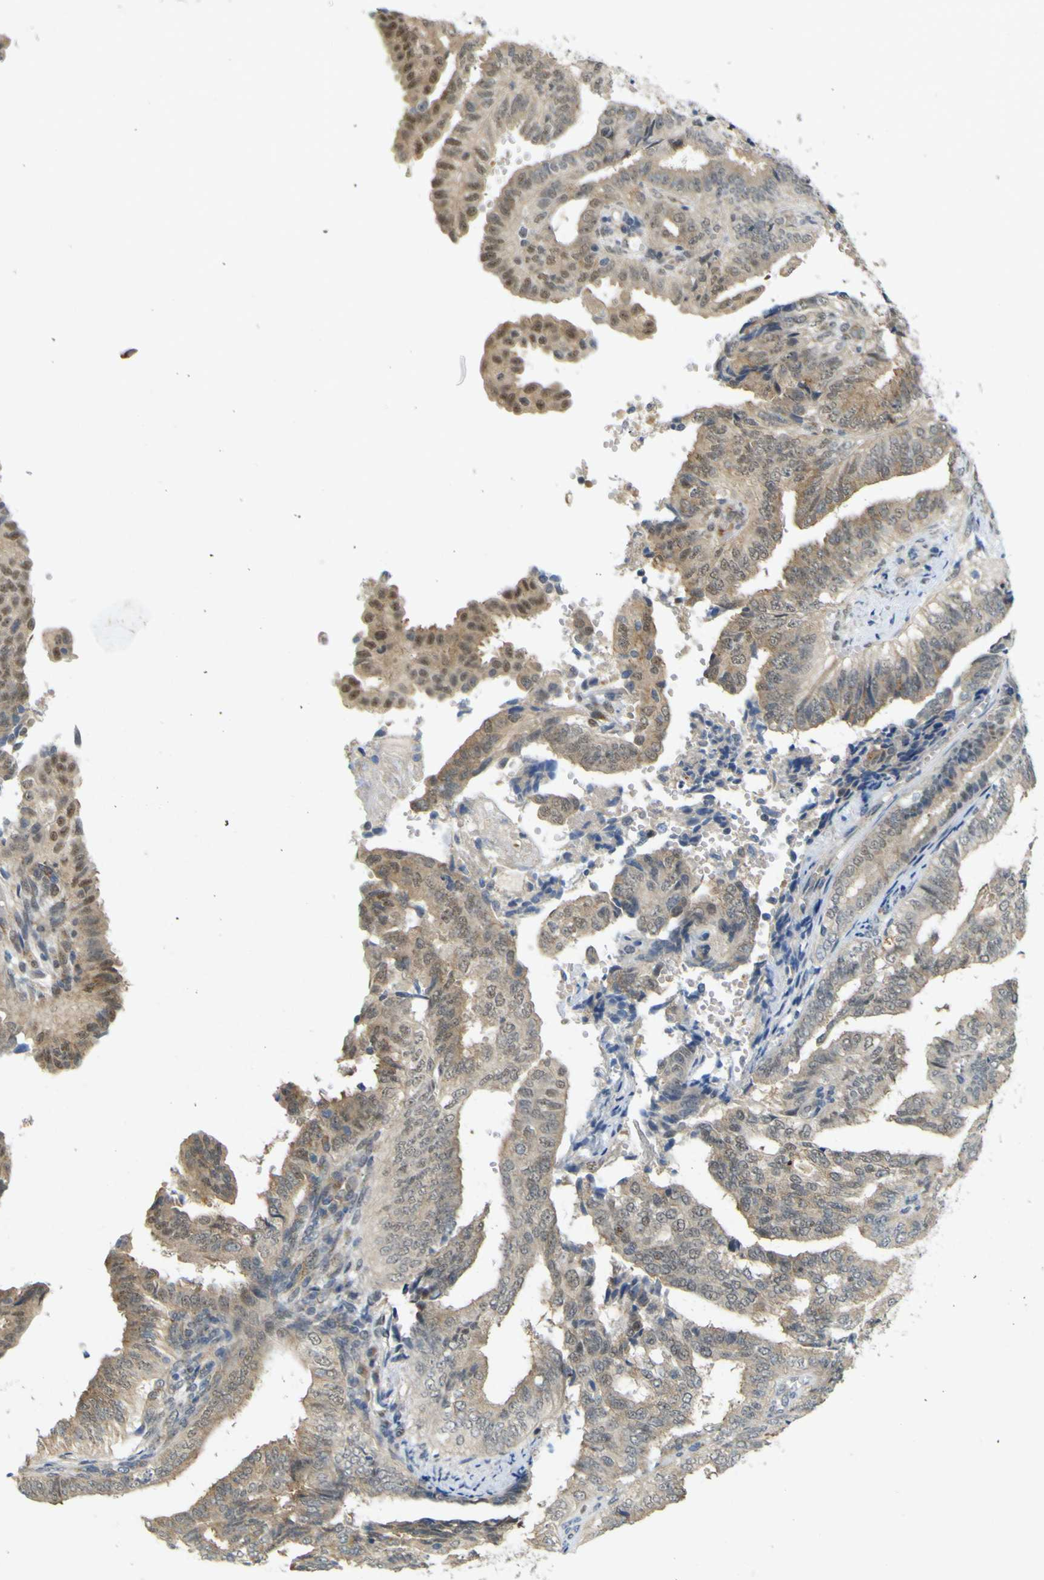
{"staining": {"intensity": "moderate", "quantity": "25%-75%", "location": "cytoplasmic/membranous"}, "tissue": "endometrial cancer", "cell_type": "Tumor cells", "image_type": "cancer", "snomed": [{"axis": "morphology", "description": "Adenocarcinoma, NOS"}, {"axis": "topography", "description": "Endometrium"}], "caption": "High-magnification brightfield microscopy of endometrial adenocarcinoma stained with DAB (brown) and counterstained with hematoxylin (blue). tumor cells exhibit moderate cytoplasmic/membranous expression is identified in about25%-75% of cells. (IHC, brightfield microscopy, high magnification).", "gene": "IGF2R", "patient": {"sex": "female", "age": 58}}